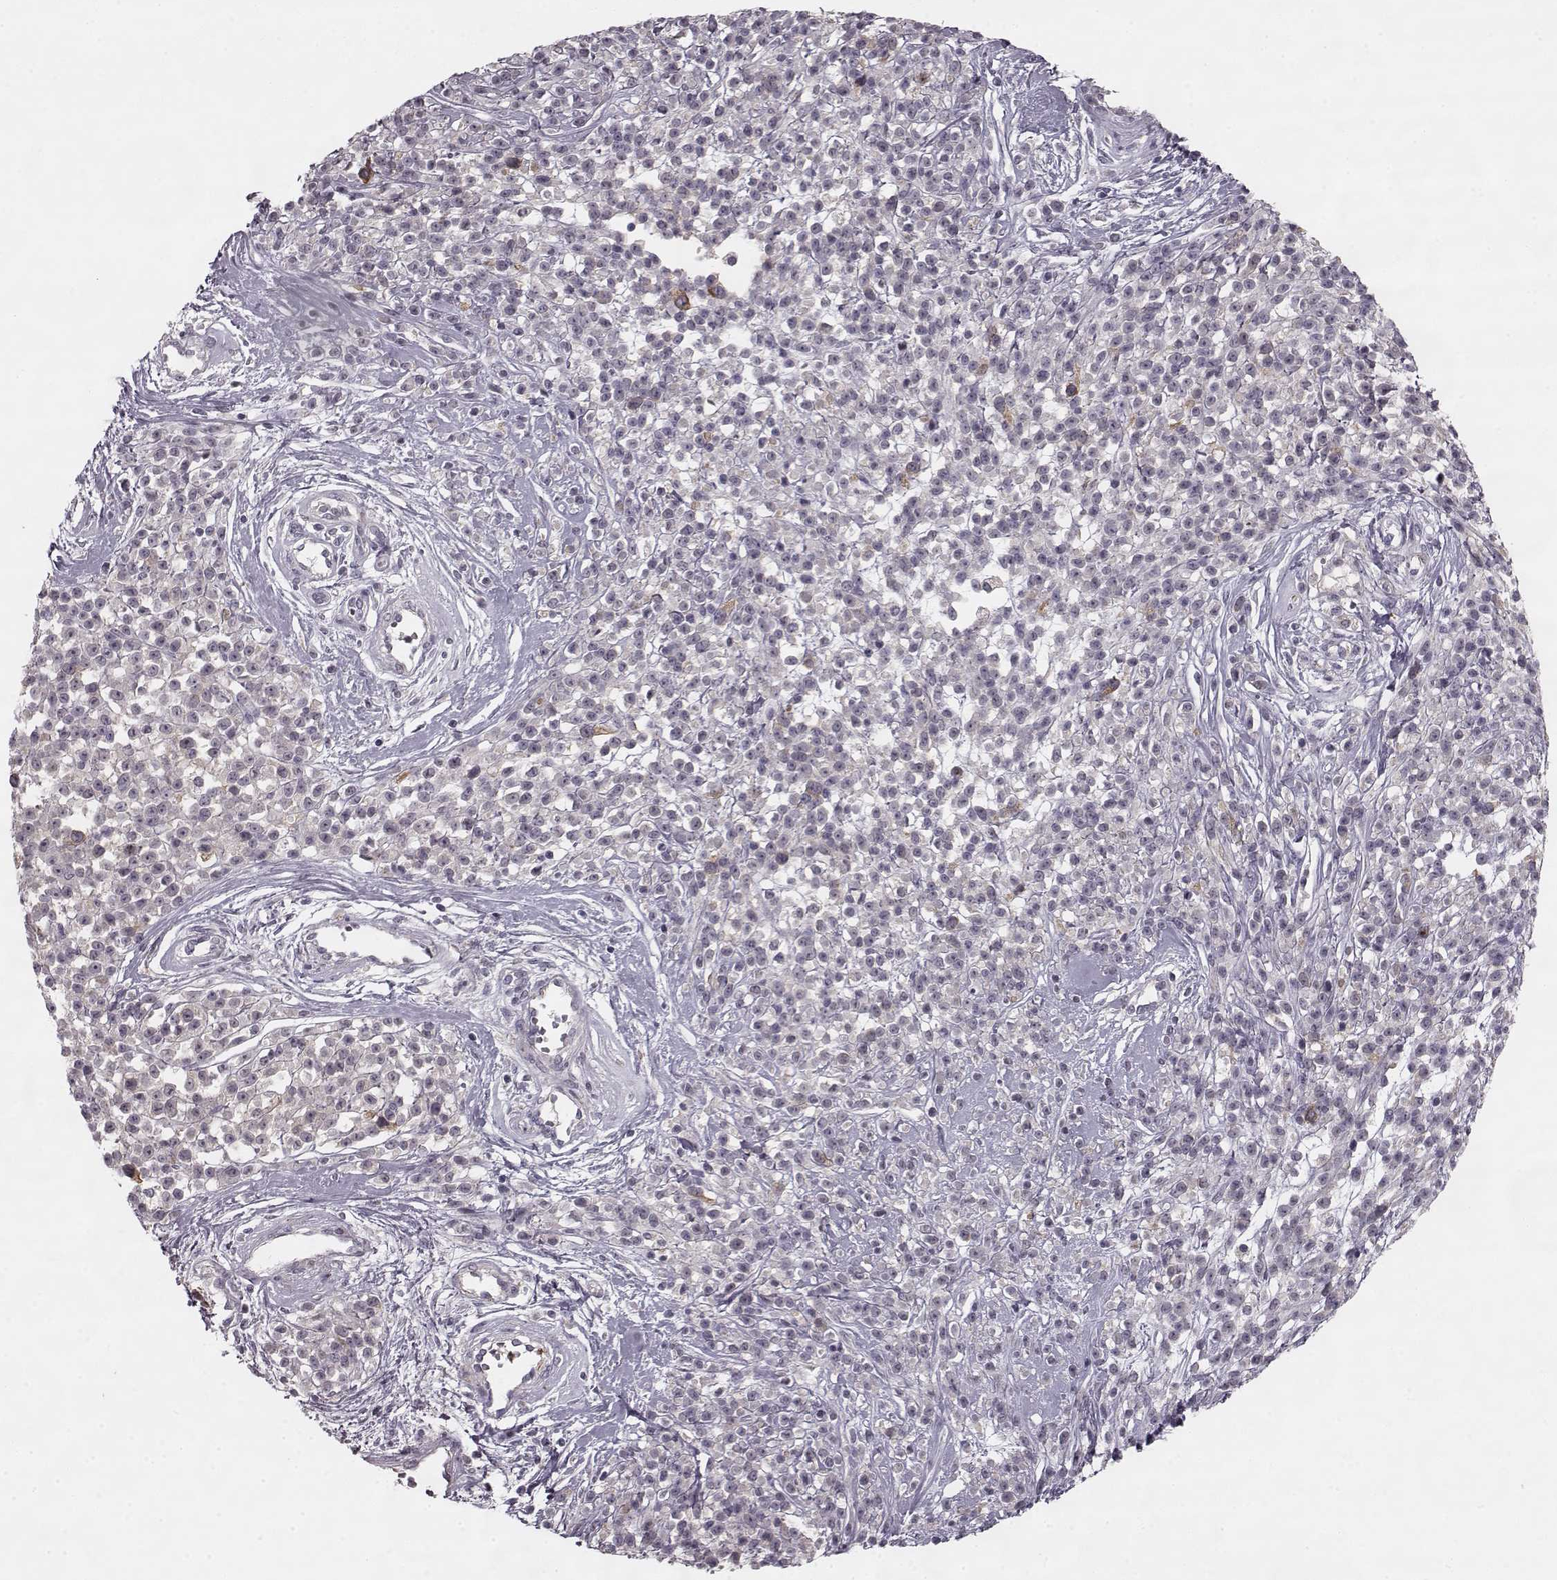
{"staining": {"intensity": "weak", "quantity": "<25%", "location": "cytoplasmic/membranous"}, "tissue": "melanoma", "cell_type": "Tumor cells", "image_type": "cancer", "snomed": [{"axis": "morphology", "description": "Malignant melanoma, NOS"}, {"axis": "topography", "description": "Skin"}, {"axis": "topography", "description": "Skin of trunk"}], "caption": "The photomicrograph exhibits no staining of tumor cells in melanoma.", "gene": "HMMR", "patient": {"sex": "male", "age": 74}}